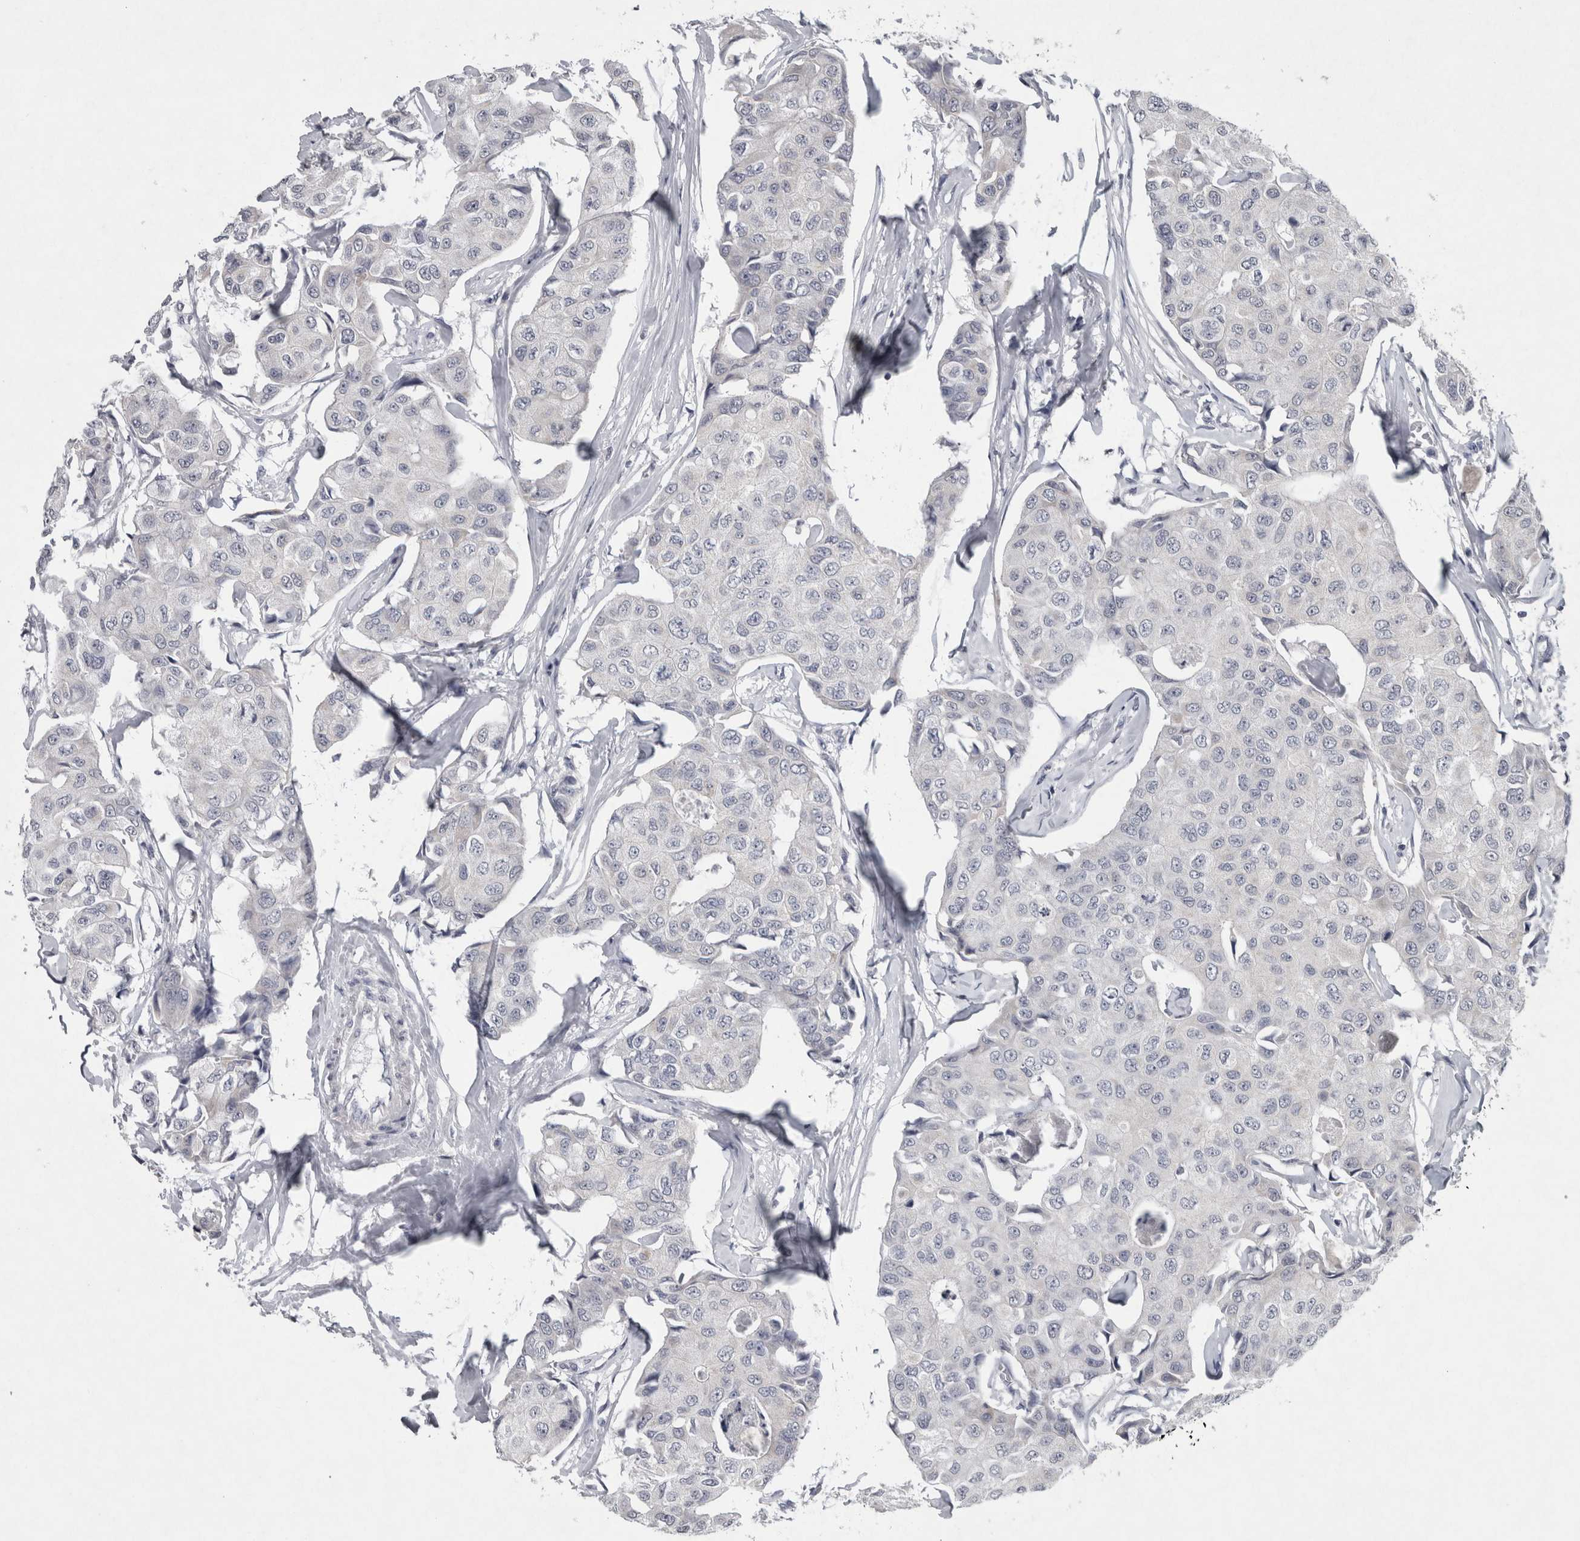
{"staining": {"intensity": "negative", "quantity": "none", "location": "none"}, "tissue": "breast cancer", "cell_type": "Tumor cells", "image_type": "cancer", "snomed": [{"axis": "morphology", "description": "Duct carcinoma"}, {"axis": "topography", "description": "Breast"}], "caption": "Immunohistochemical staining of human intraductal carcinoma (breast) reveals no significant positivity in tumor cells. Brightfield microscopy of immunohistochemistry stained with DAB (3,3'-diaminobenzidine) (brown) and hematoxylin (blue), captured at high magnification.", "gene": "WNT7A", "patient": {"sex": "female", "age": 80}}